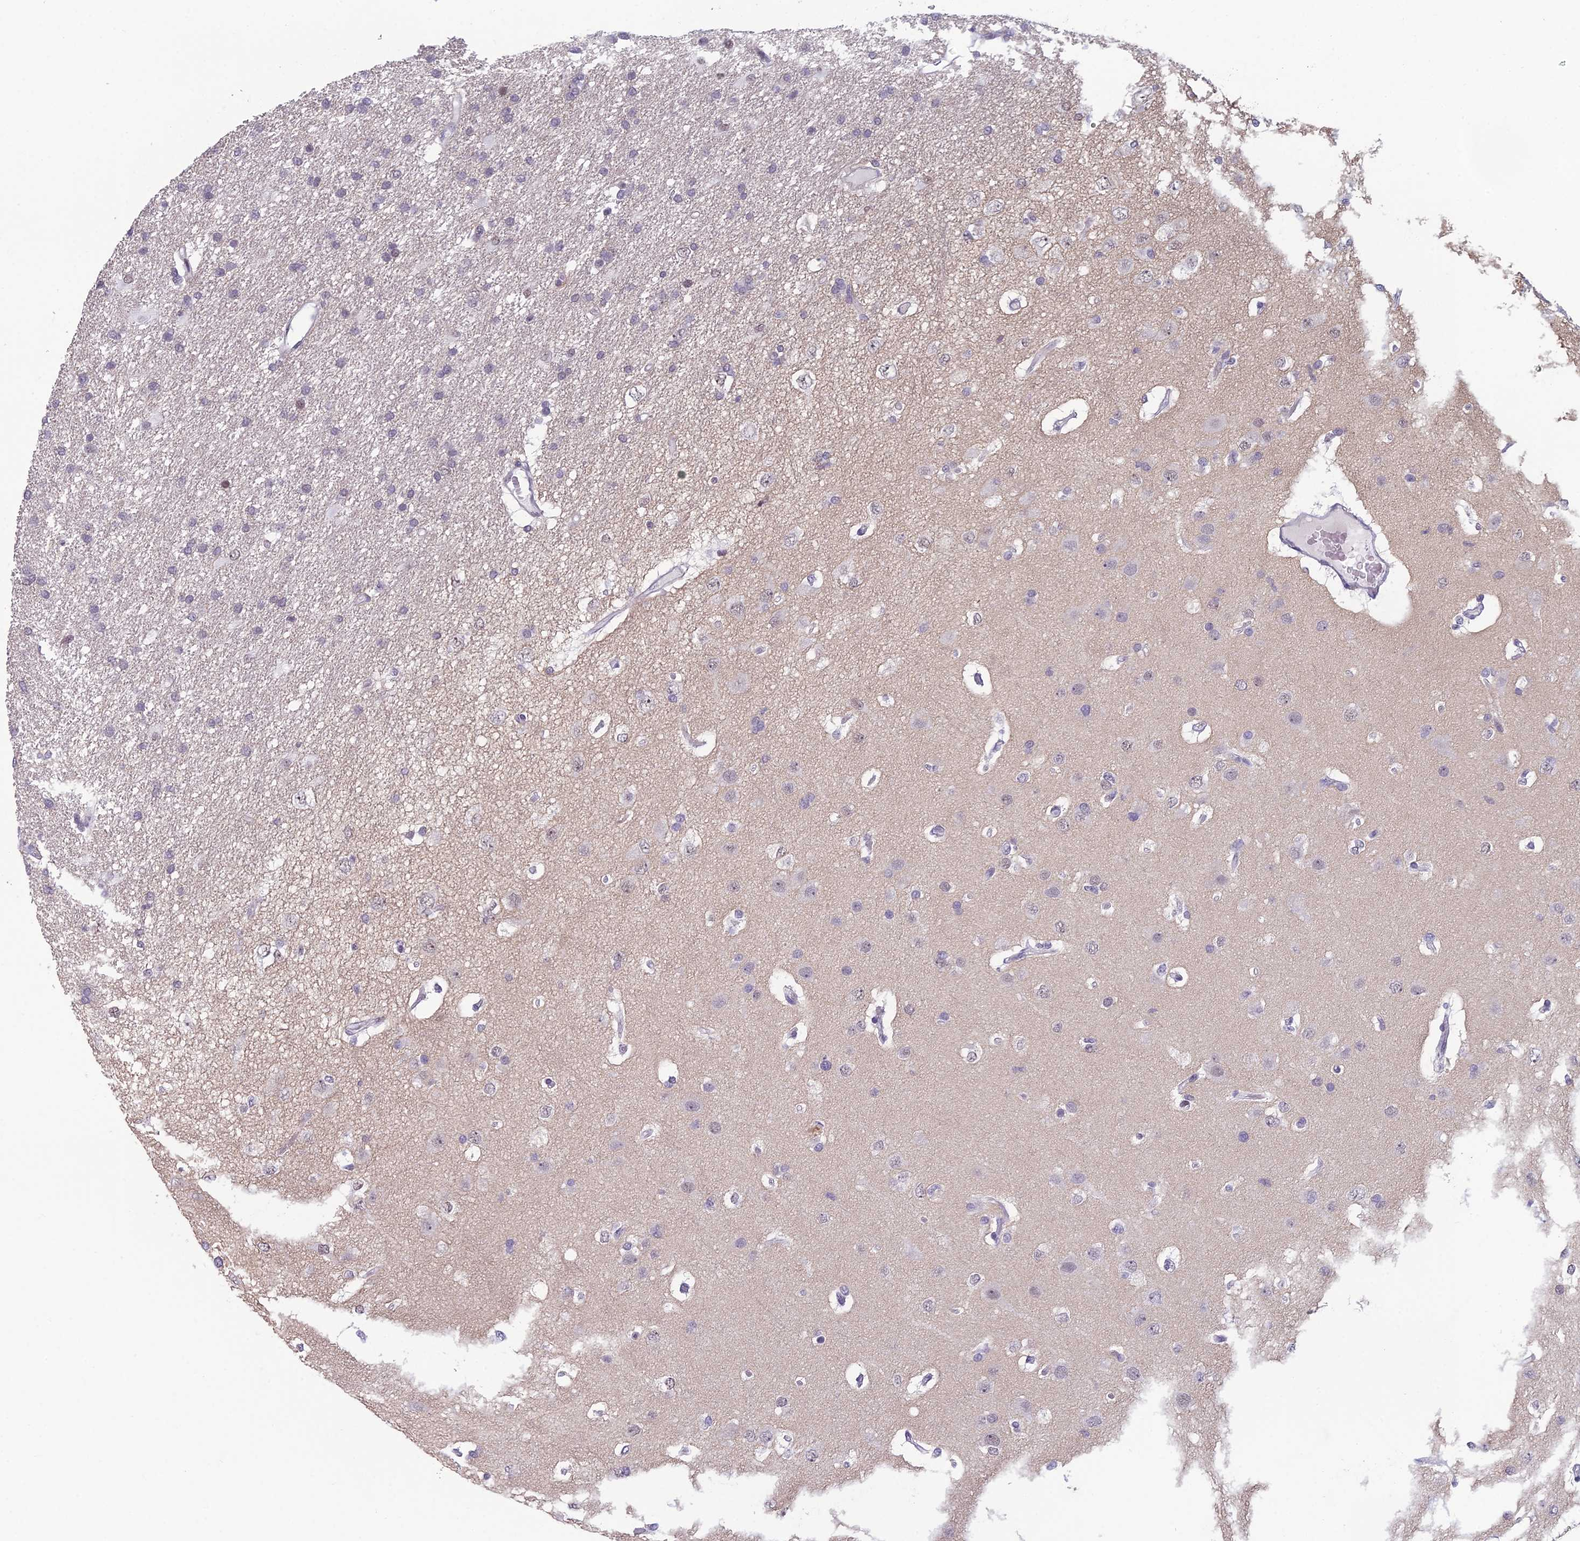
{"staining": {"intensity": "negative", "quantity": "none", "location": "none"}, "tissue": "glioma", "cell_type": "Tumor cells", "image_type": "cancer", "snomed": [{"axis": "morphology", "description": "Glioma, malignant, High grade"}, {"axis": "topography", "description": "Brain"}], "caption": "Malignant high-grade glioma stained for a protein using immunohistochemistry displays no staining tumor cells.", "gene": "RGS17", "patient": {"sex": "male", "age": 77}}